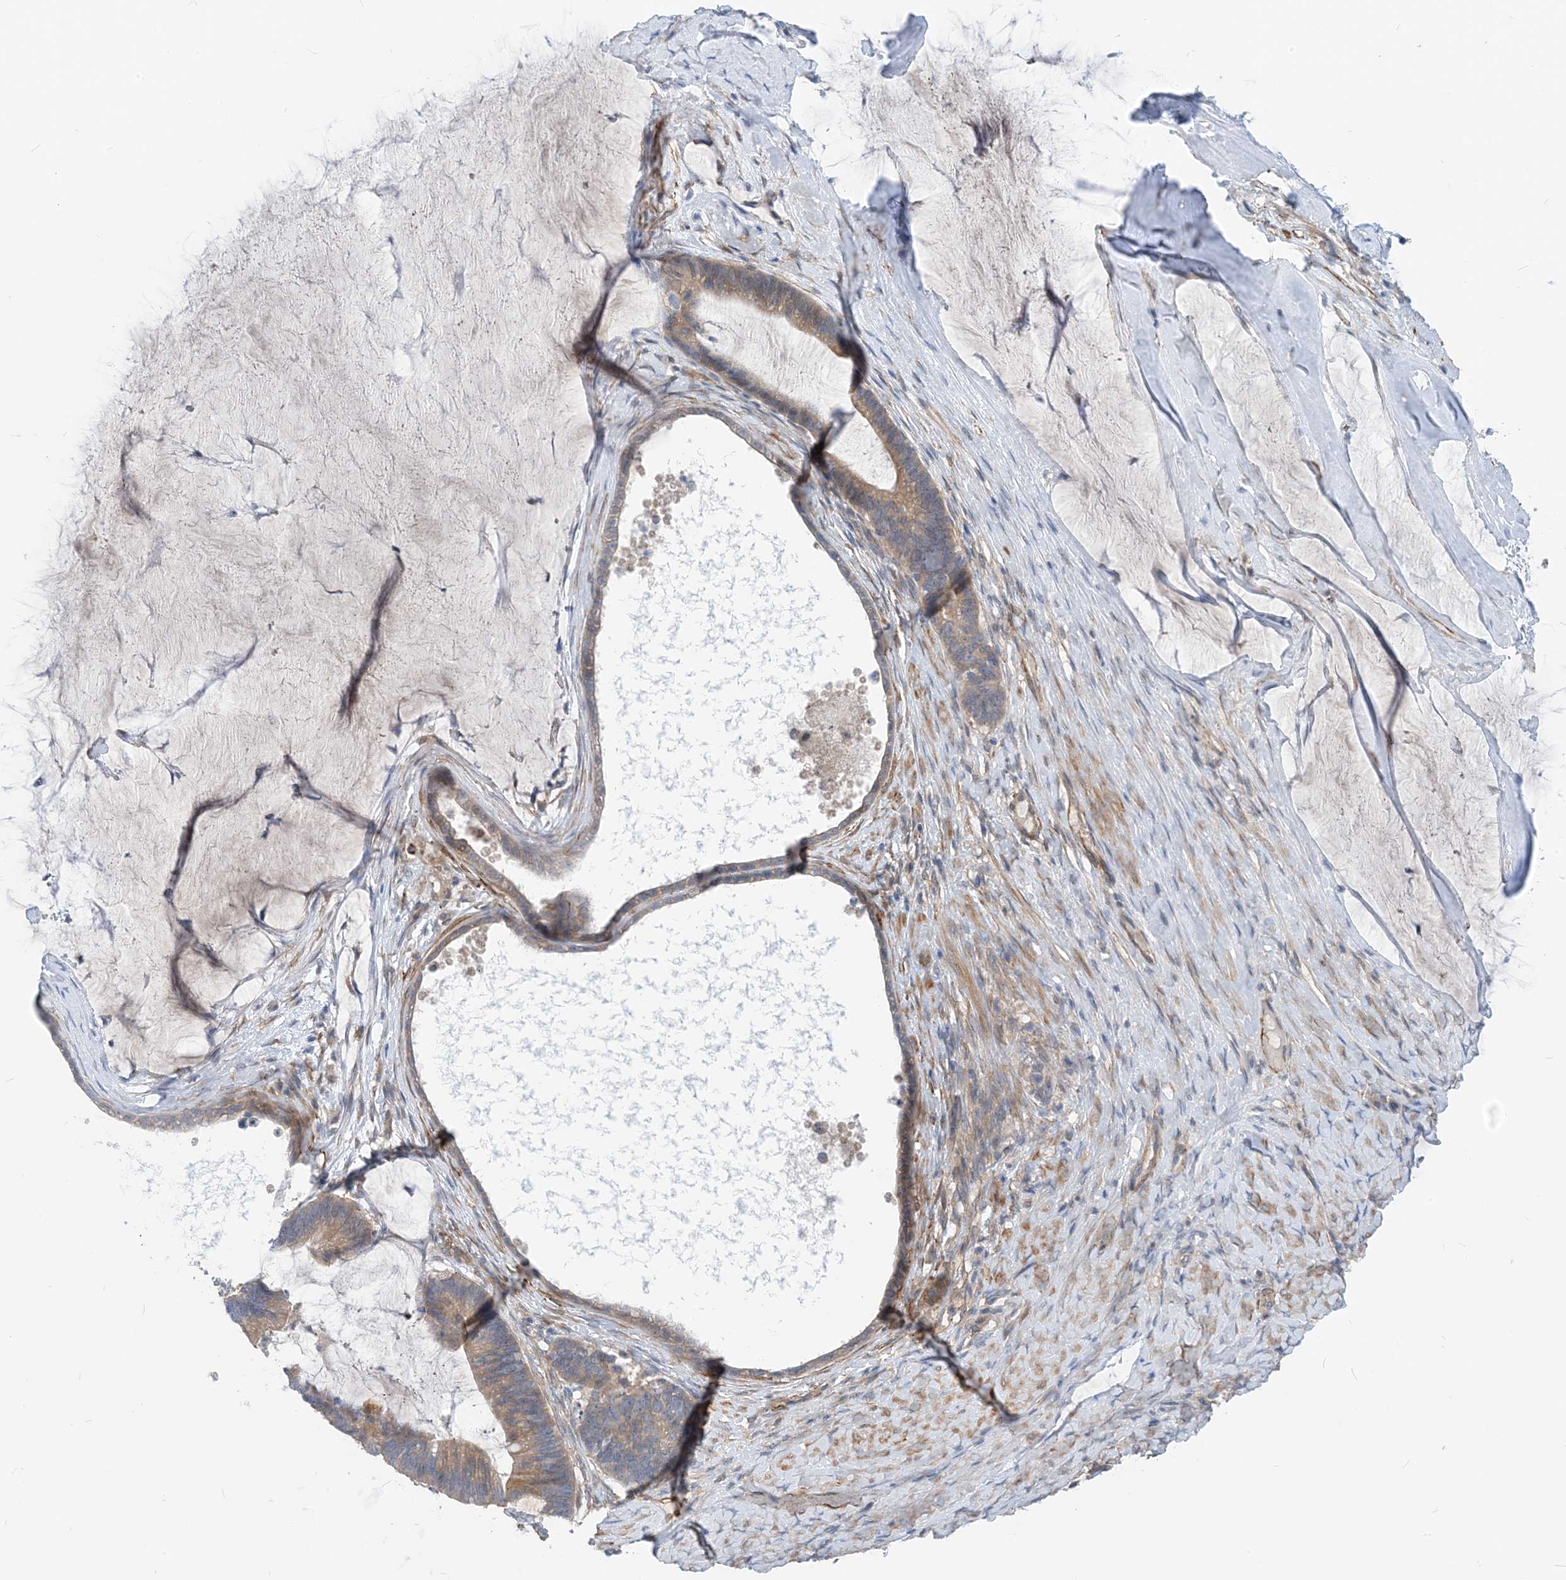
{"staining": {"intensity": "moderate", "quantity": "25%-75%", "location": "cytoplasmic/membranous"}, "tissue": "ovarian cancer", "cell_type": "Tumor cells", "image_type": "cancer", "snomed": [{"axis": "morphology", "description": "Cystadenocarcinoma, mucinous, NOS"}, {"axis": "topography", "description": "Ovary"}], "caption": "Ovarian mucinous cystadenocarcinoma was stained to show a protein in brown. There is medium levels of moderate cytoplasmic/membranous staining in about 25%-75% of tumor cells.", "gene": "PLEKHA3", "patient": {"sex": "female", "age": 61}}